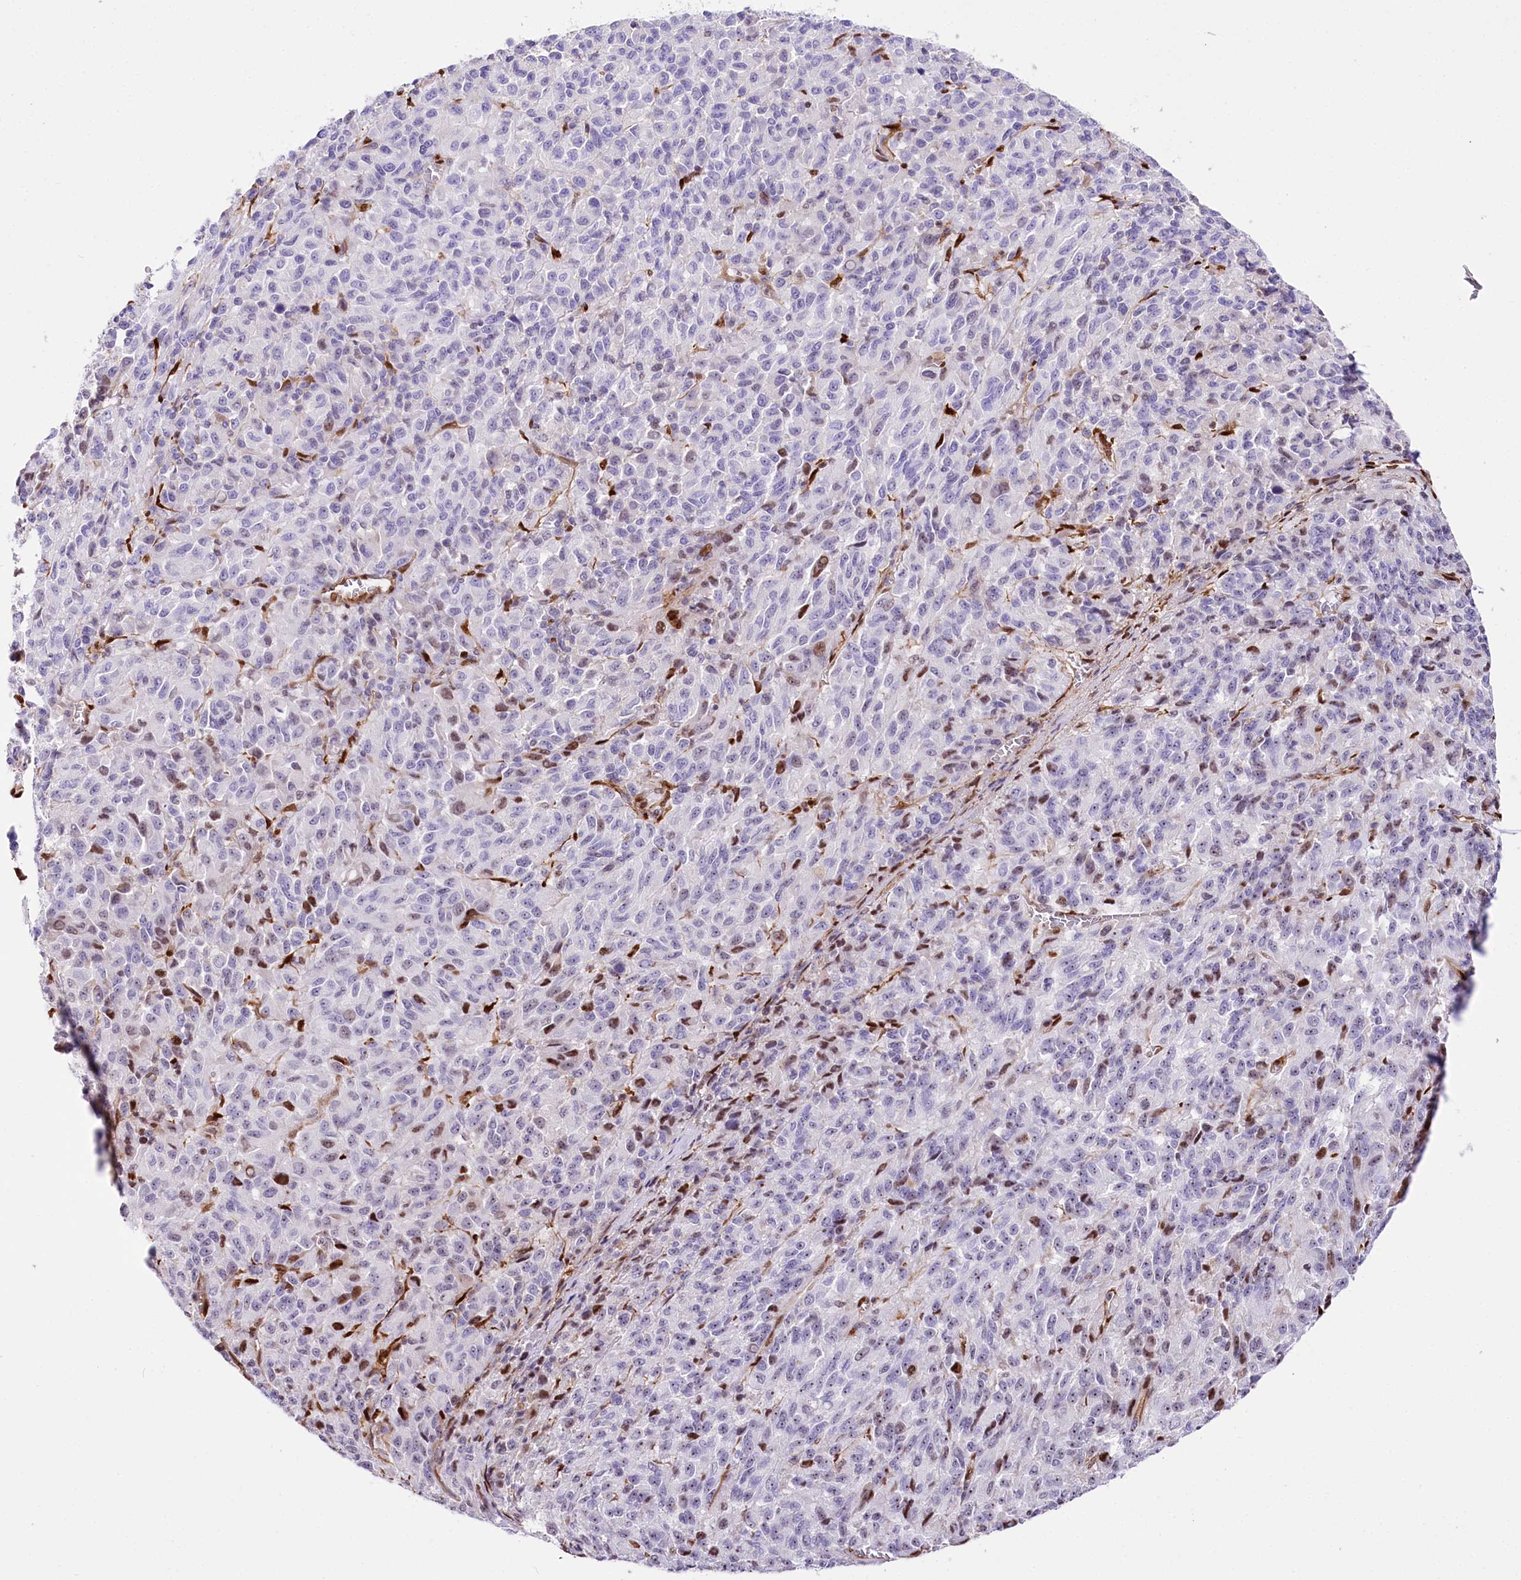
{"staining": {"intensity": "moderate", "quantity": "<25%", "location": "nuclear"}, "tissue": "melanoma", "cell_type": "Tumor cells", "image_type": "cancer", "snomed": [{"axis": "morphology", "description": "Malignant melanoma, Metastatic site"}, {"axis": "topography", "description": "Lung"}], "caption": "Melanoma stained with immunohistochemistry (IHC) displays moderate nuclear positivity in about <25% of tumor cells.", "gene": "PTMS", "patient": {"sex": "male", "age": 64}}